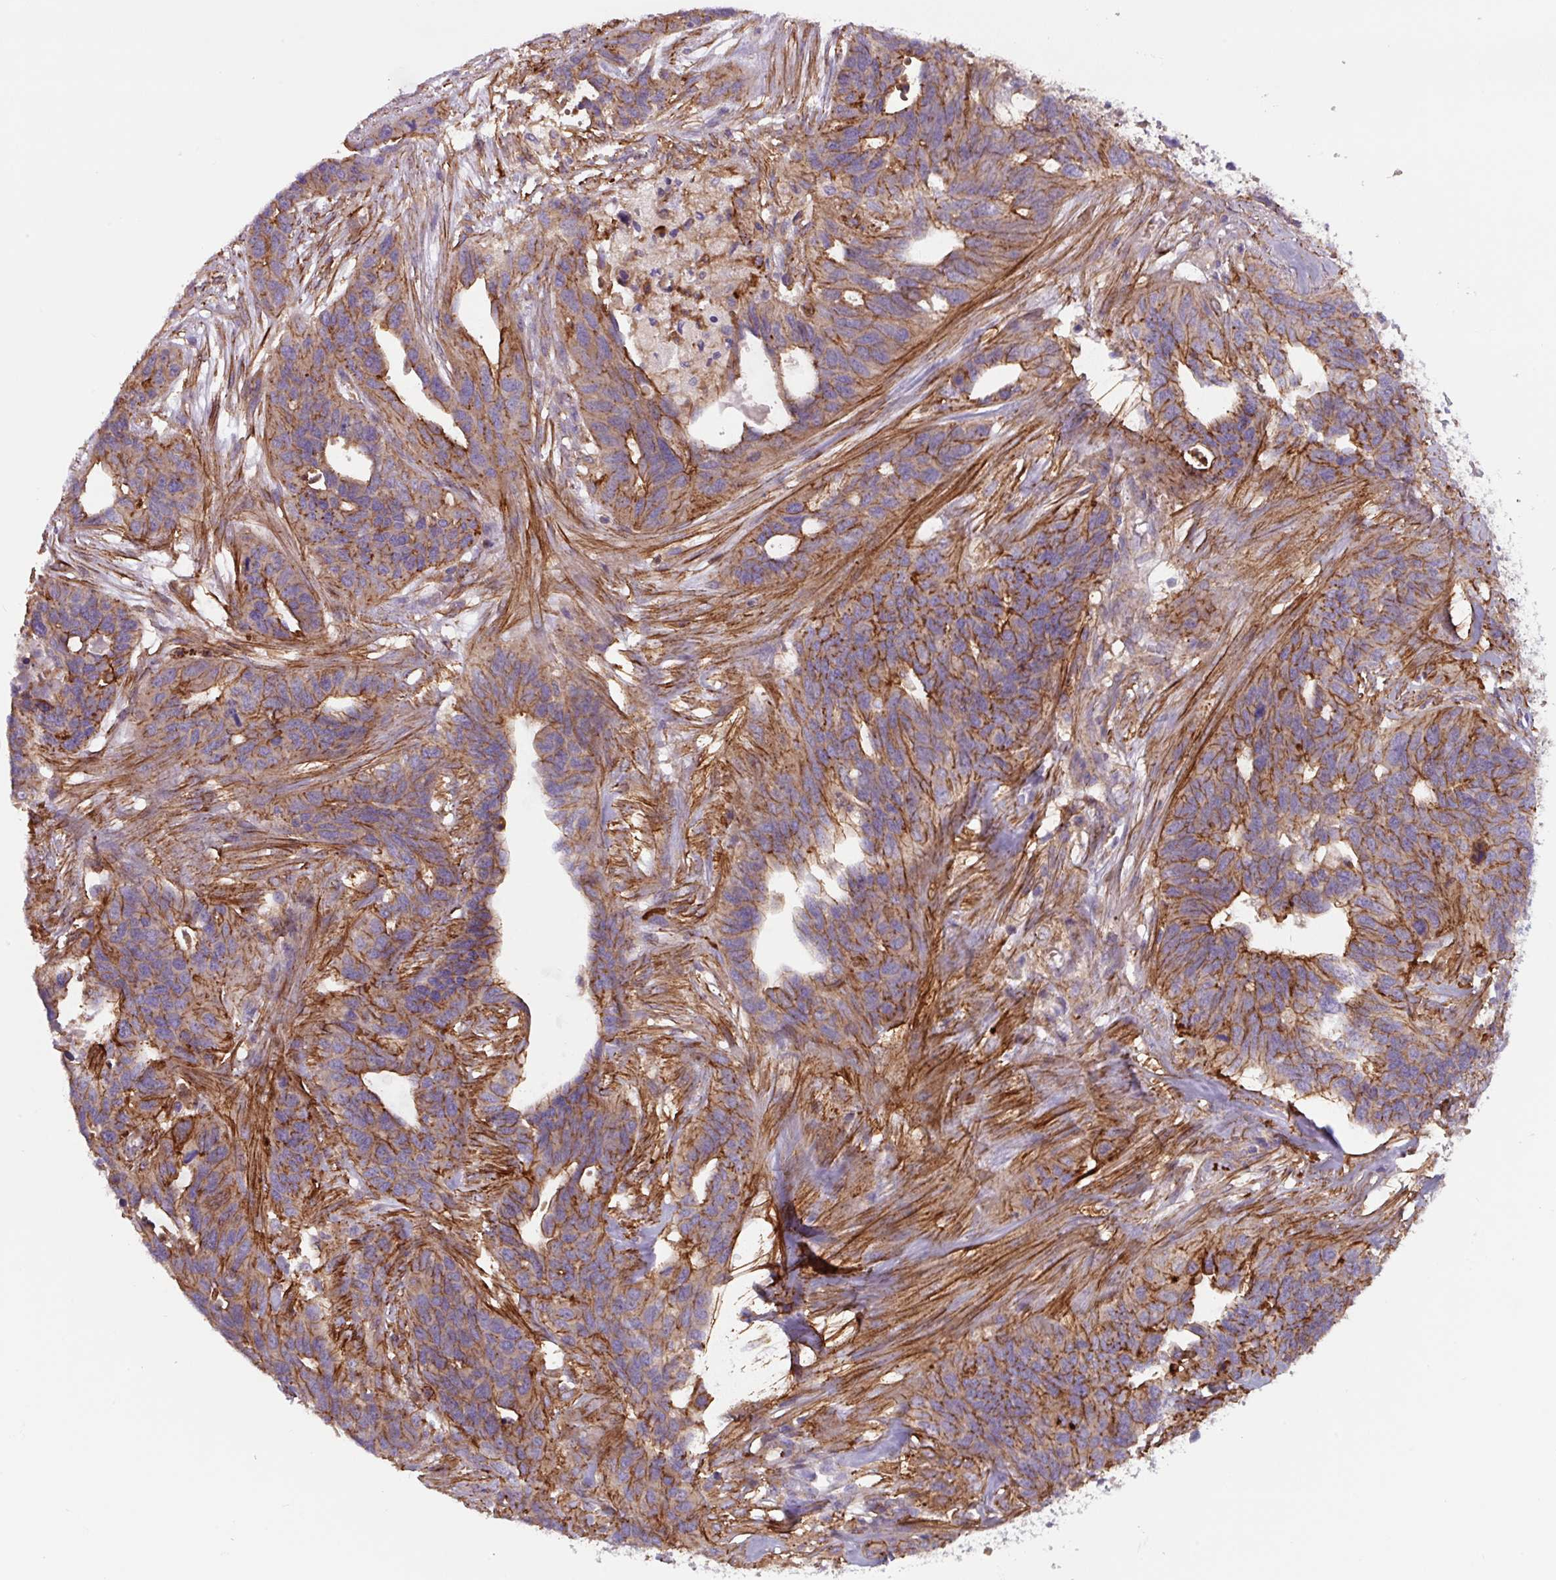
{"staining": {"intensity": "moderate", "quantity": ">75%", "location": "cytoplasmic/membranous"}, "tissue": "ovarian cancer", "cell_type": "Tumor cells", "image_type": "cancer", "snomed": [{"axis": "morphology", "description": "Cystadenocarcinoma, serous, NOS"}, {"axis": "topography", "description": "Ovary"}], "caption": "An immunohistochemistry (IHC) photomicrograph of neoplastic tissue is shown. Protein staining in brown labels moderate cytoplasmic/membranous positivity in serous cystadenocarcinoma (ovarian) within tumor cells. The staining was performed using DAB, with brown indicating positive protein expression. Nuclei are stained blue with hematoxylin.", "gene": "DHFR2", "patient": {"sex": "female", "age": 64}}